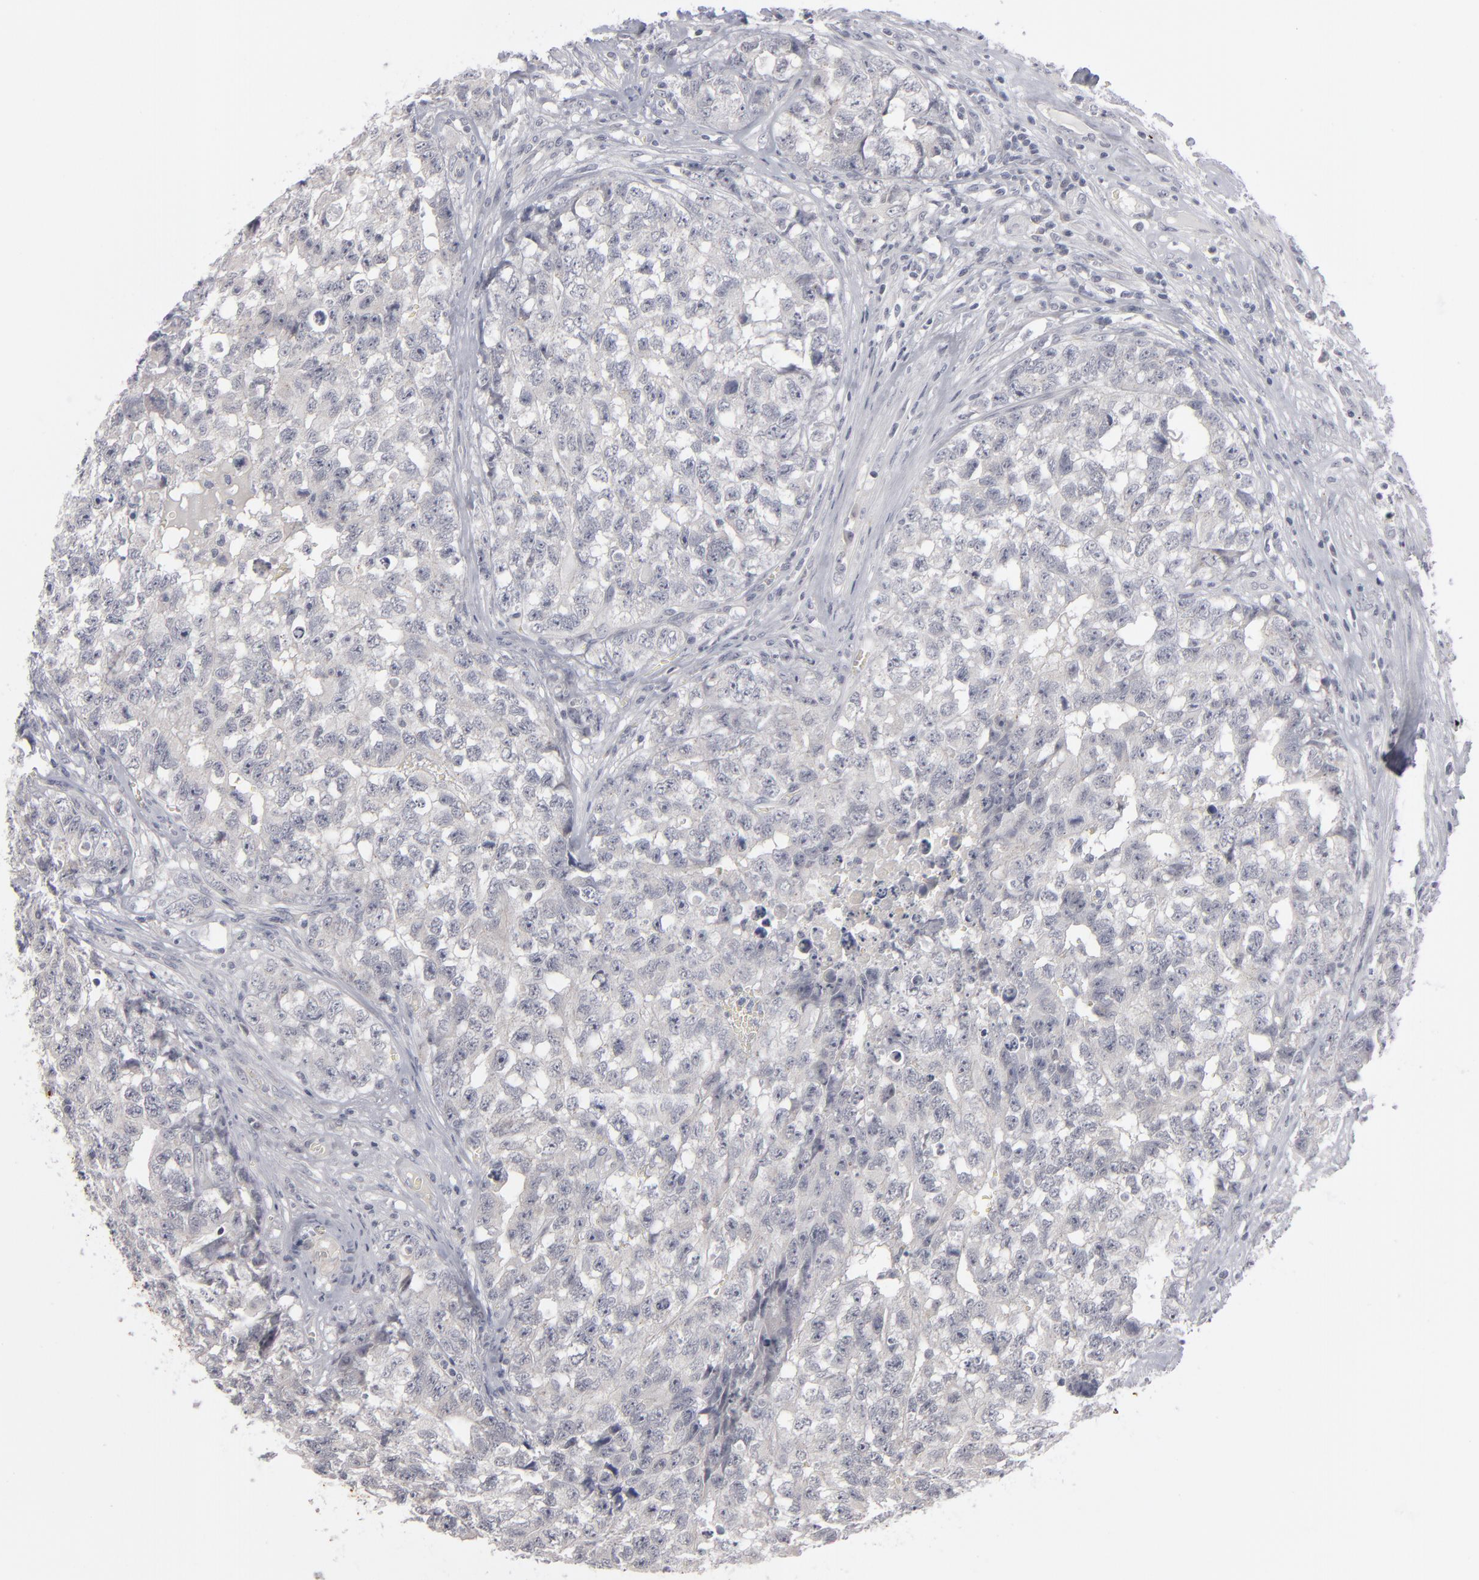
{"staining": {"intensity": "negative", "quantity": "none", "location": "none"}, "tissue": "testis cancer", "cell_type": "Tumor cells", "image_type": "cancer", "snomed": [{"axis": "morphology", "description": "Carcinoma, Embryonal, NOS"}, {"axis": "topography", "description": "Testis"}], "caption": "A photomicrograph of human testis cancer (embryonal carcinoma) is negative for staining in tumor cells.", "gene": "KIAA1210", "patient": {"sex": "male", "age": 31}}